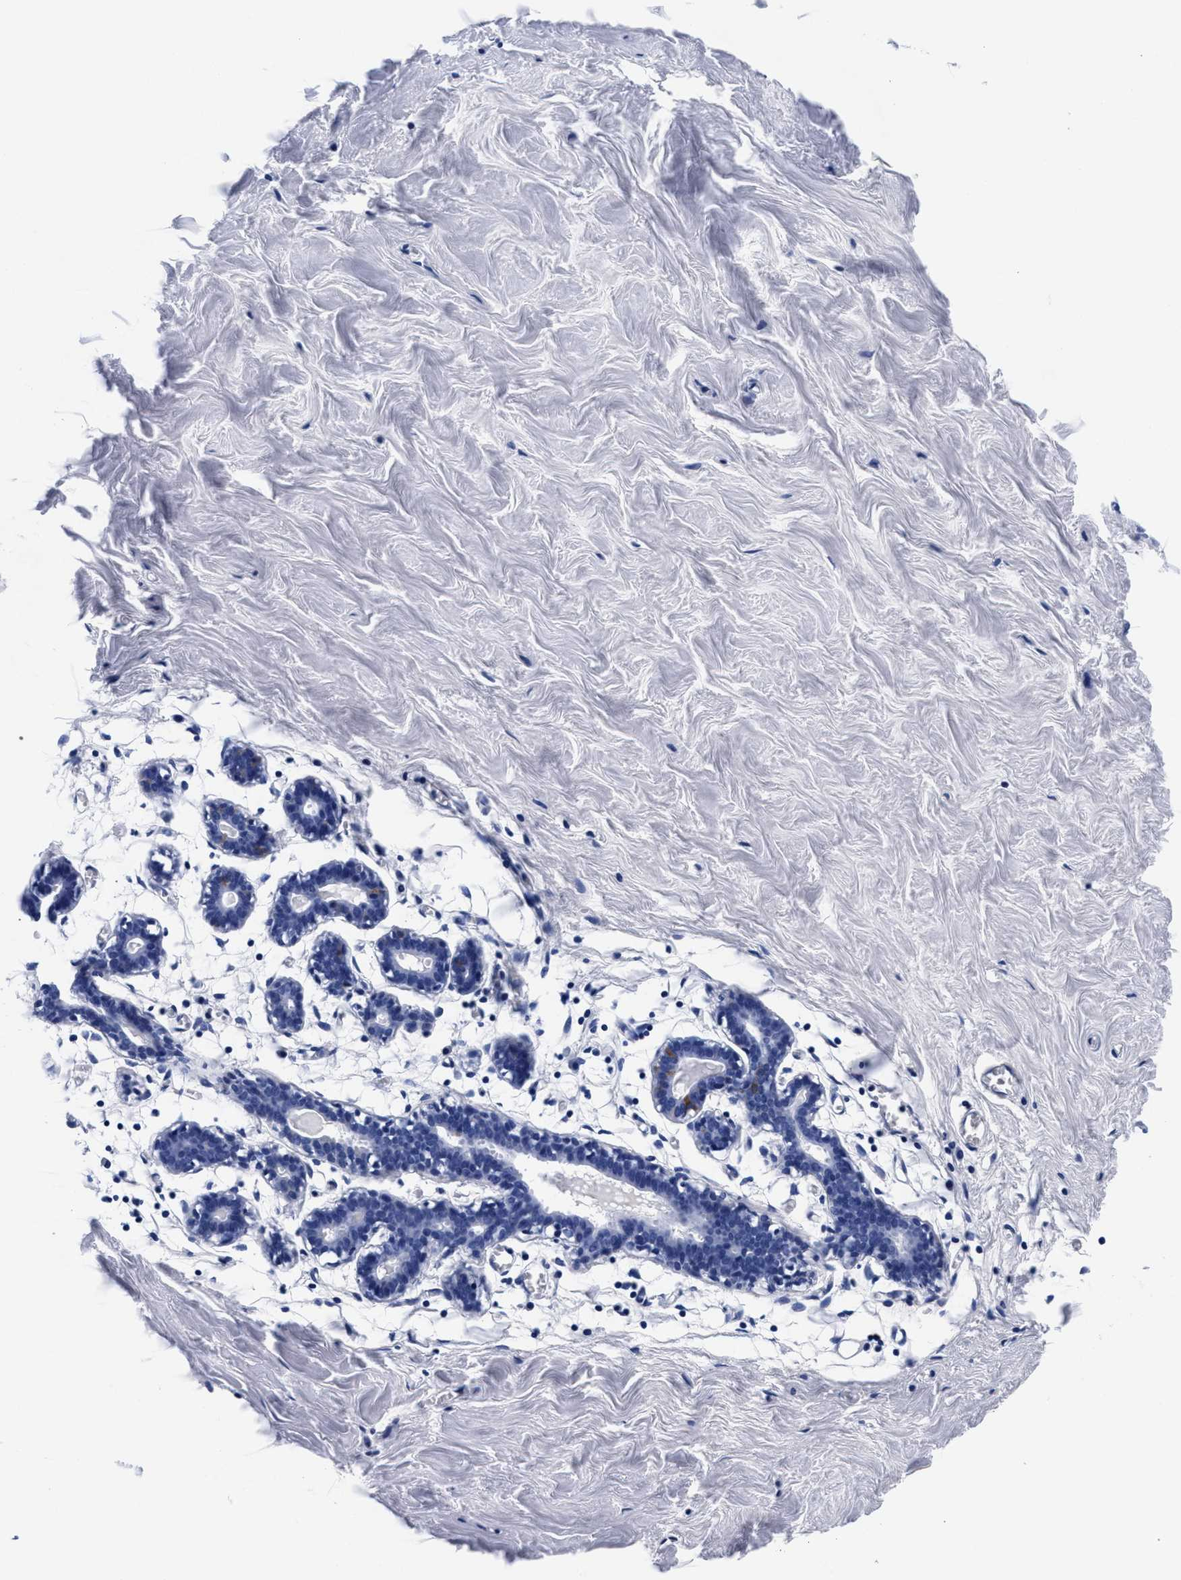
{"staining": {"intensity": "negative", "quantity": "none", "location": "none"}, "tissue": "breast", "cell_type": "Adipocytes", "image_type": "normal", "snomed": [{"axis": "morphology", "description": "Normal tissue, NOS"}, {"axis": "topography", "description": "Breast"}], "caption": "Breast stained for a protein using immunohistochemistry exhibits no staining adipocytes.", "gene": "RAB3B", "patient": {"sex": "female", "age": 27}}